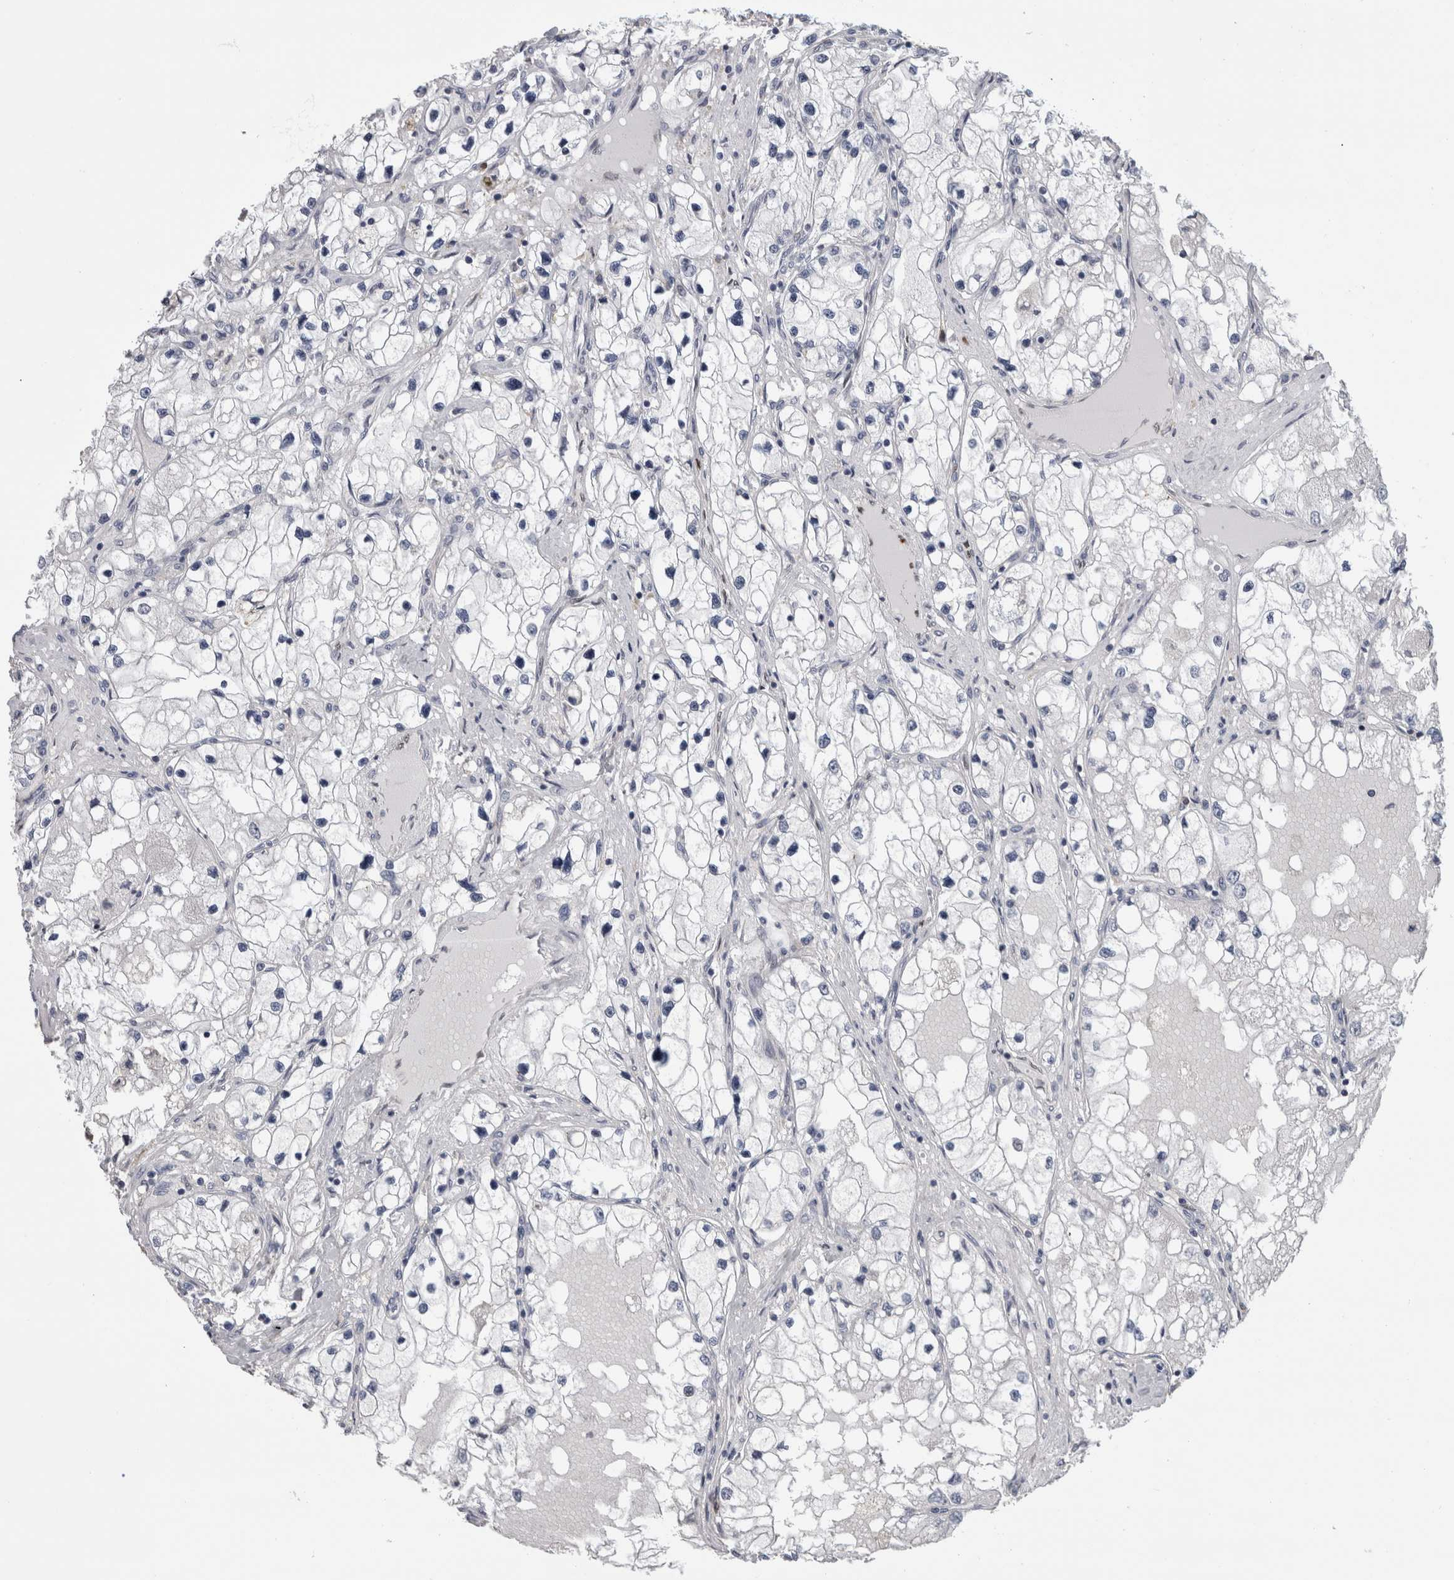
{"staining": {"intensity": "negative", "quantity": "none", "location": "none"}, "tissue": "renal cancer", "cell_type": "Tumor cells", "image_type": "cancer", "snomed": [{"axis": "morphology", "description": "Adenocarcinoma, NOS"}, {"axis": "topography", "description": "Kidney"}], "caption": "Human renal cancer (adenocarcinoma) stained for a protein using IHC exhibits no expression in tumor cells.", "gene": "IL33", "patient": {"sex": "male", "age": 68}}